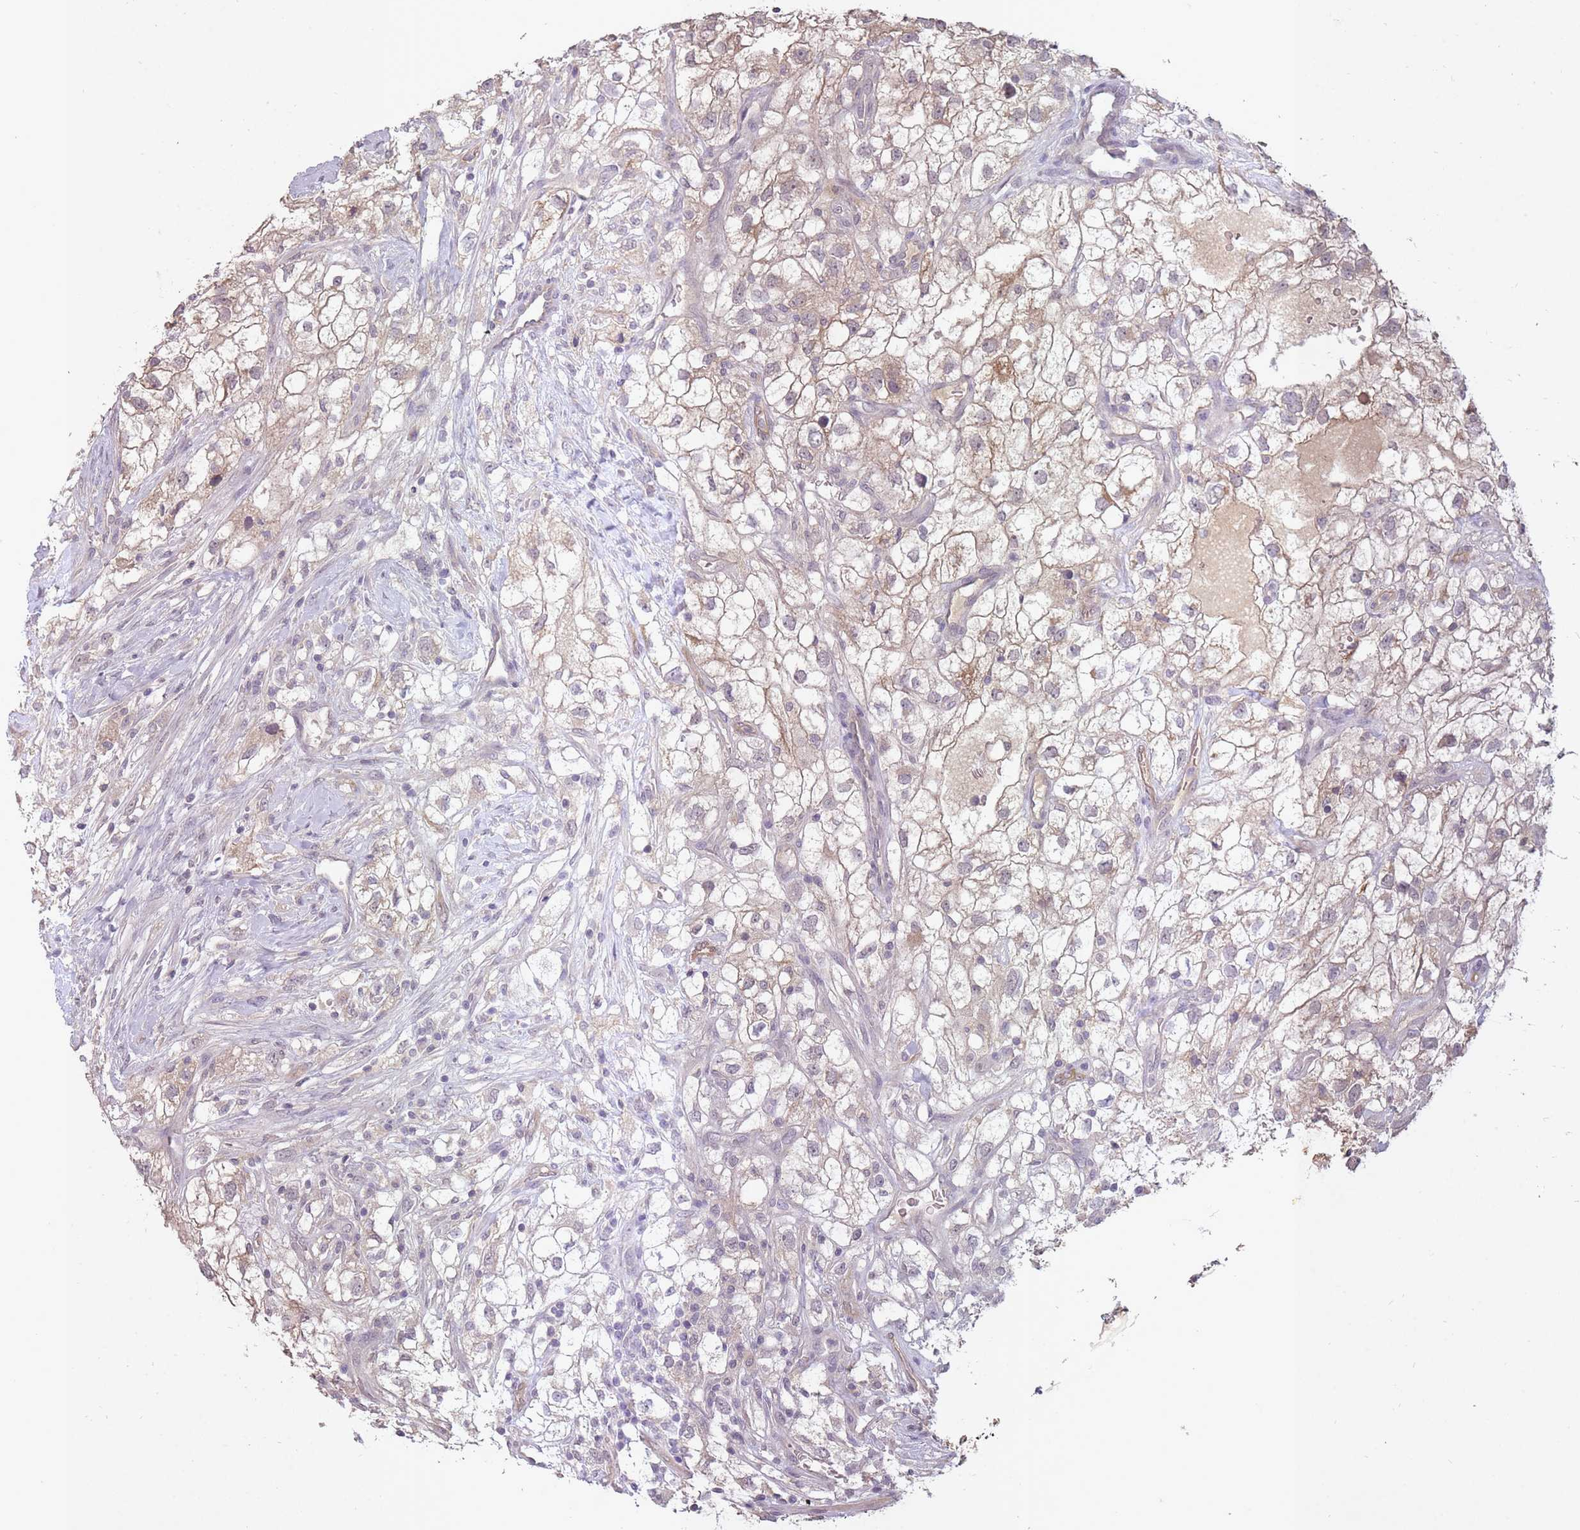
{"staining": {"intensity": "weak", "quantity": "25%-75%", "location": "cytoplasmic/membranous"}, "tissue": "renal cancer", "cell_type": "Tumor cells", "image_type": "cancer", "snomed": [{"axis": "morphology", "description": "Adenocarcinoma, NOS"}, {"axis": "topography", "description": "Kidney"}], "caption": "High-magnification brightfield microscopy of adenocarcinoma (renal) stained with DAB (3,3'-diaminobenzidine) (brown) and counterstained with hematoxylin (blue). tumor cells exhibit weak cytoplasmic/membranous staining is appreciated in approximately25%-75% of cells.", "gene": "LRATD2", "patient": {"sex": "male", "age": 59}}